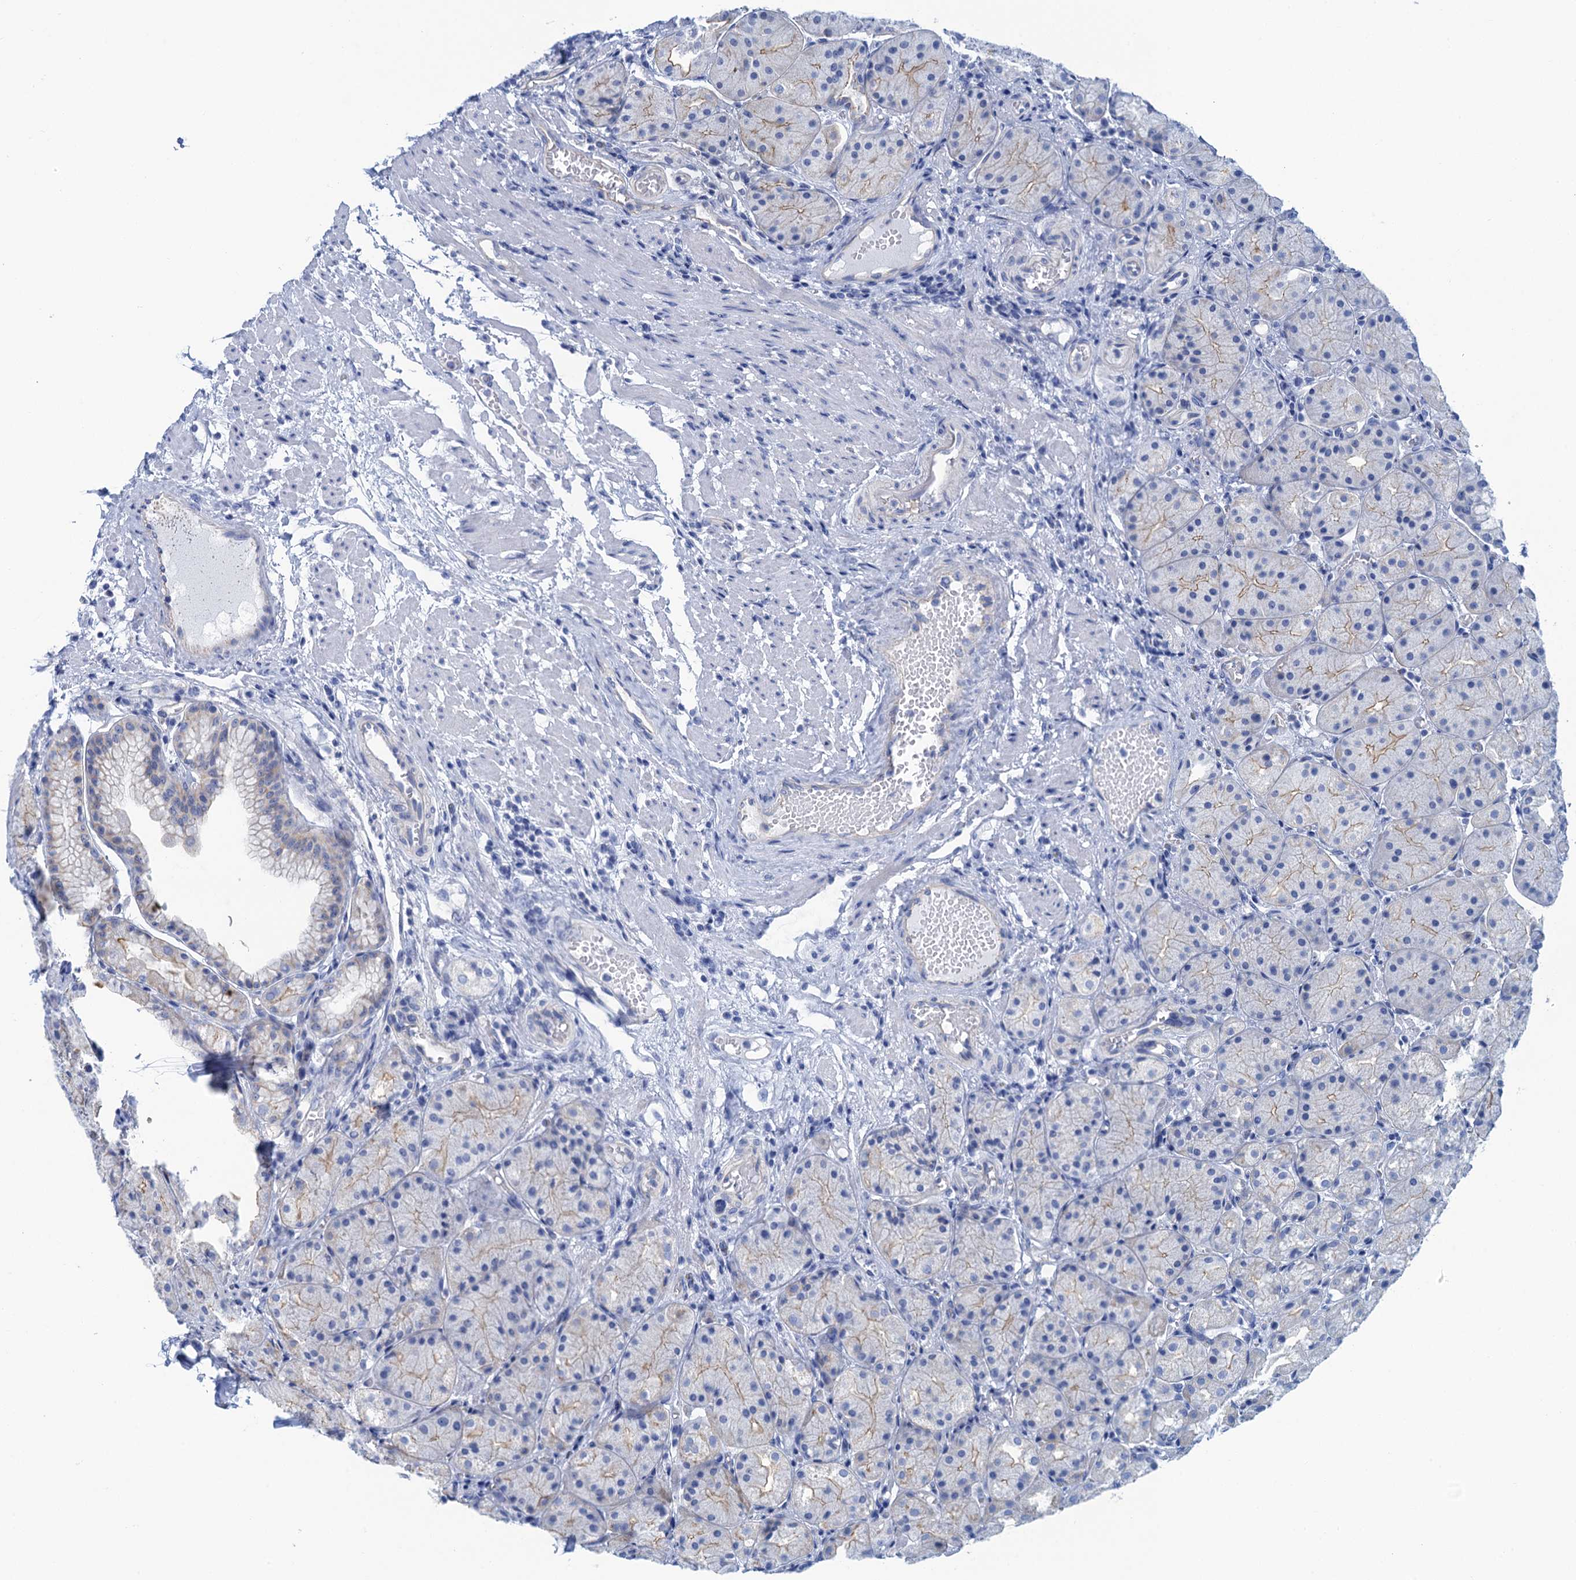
{"staining": {"intensity": "weak", "quantity": "<25%", "location": "cytoplasmic/membranous"}, "tissue": "stomach", "cell_type": "Glandular cells", "image_type": "normal", "snomed": [{"axis": "morphology", "description": "Normal tissue, NOS"}, {"axis": "topography", "description": "Stomach, upper"}], "caption": "The histopathology image demonstrates no significant positivity in glandular cells of stomach.", "gene": "CALML5", "patient": {"sex": "male", "age": 72}}